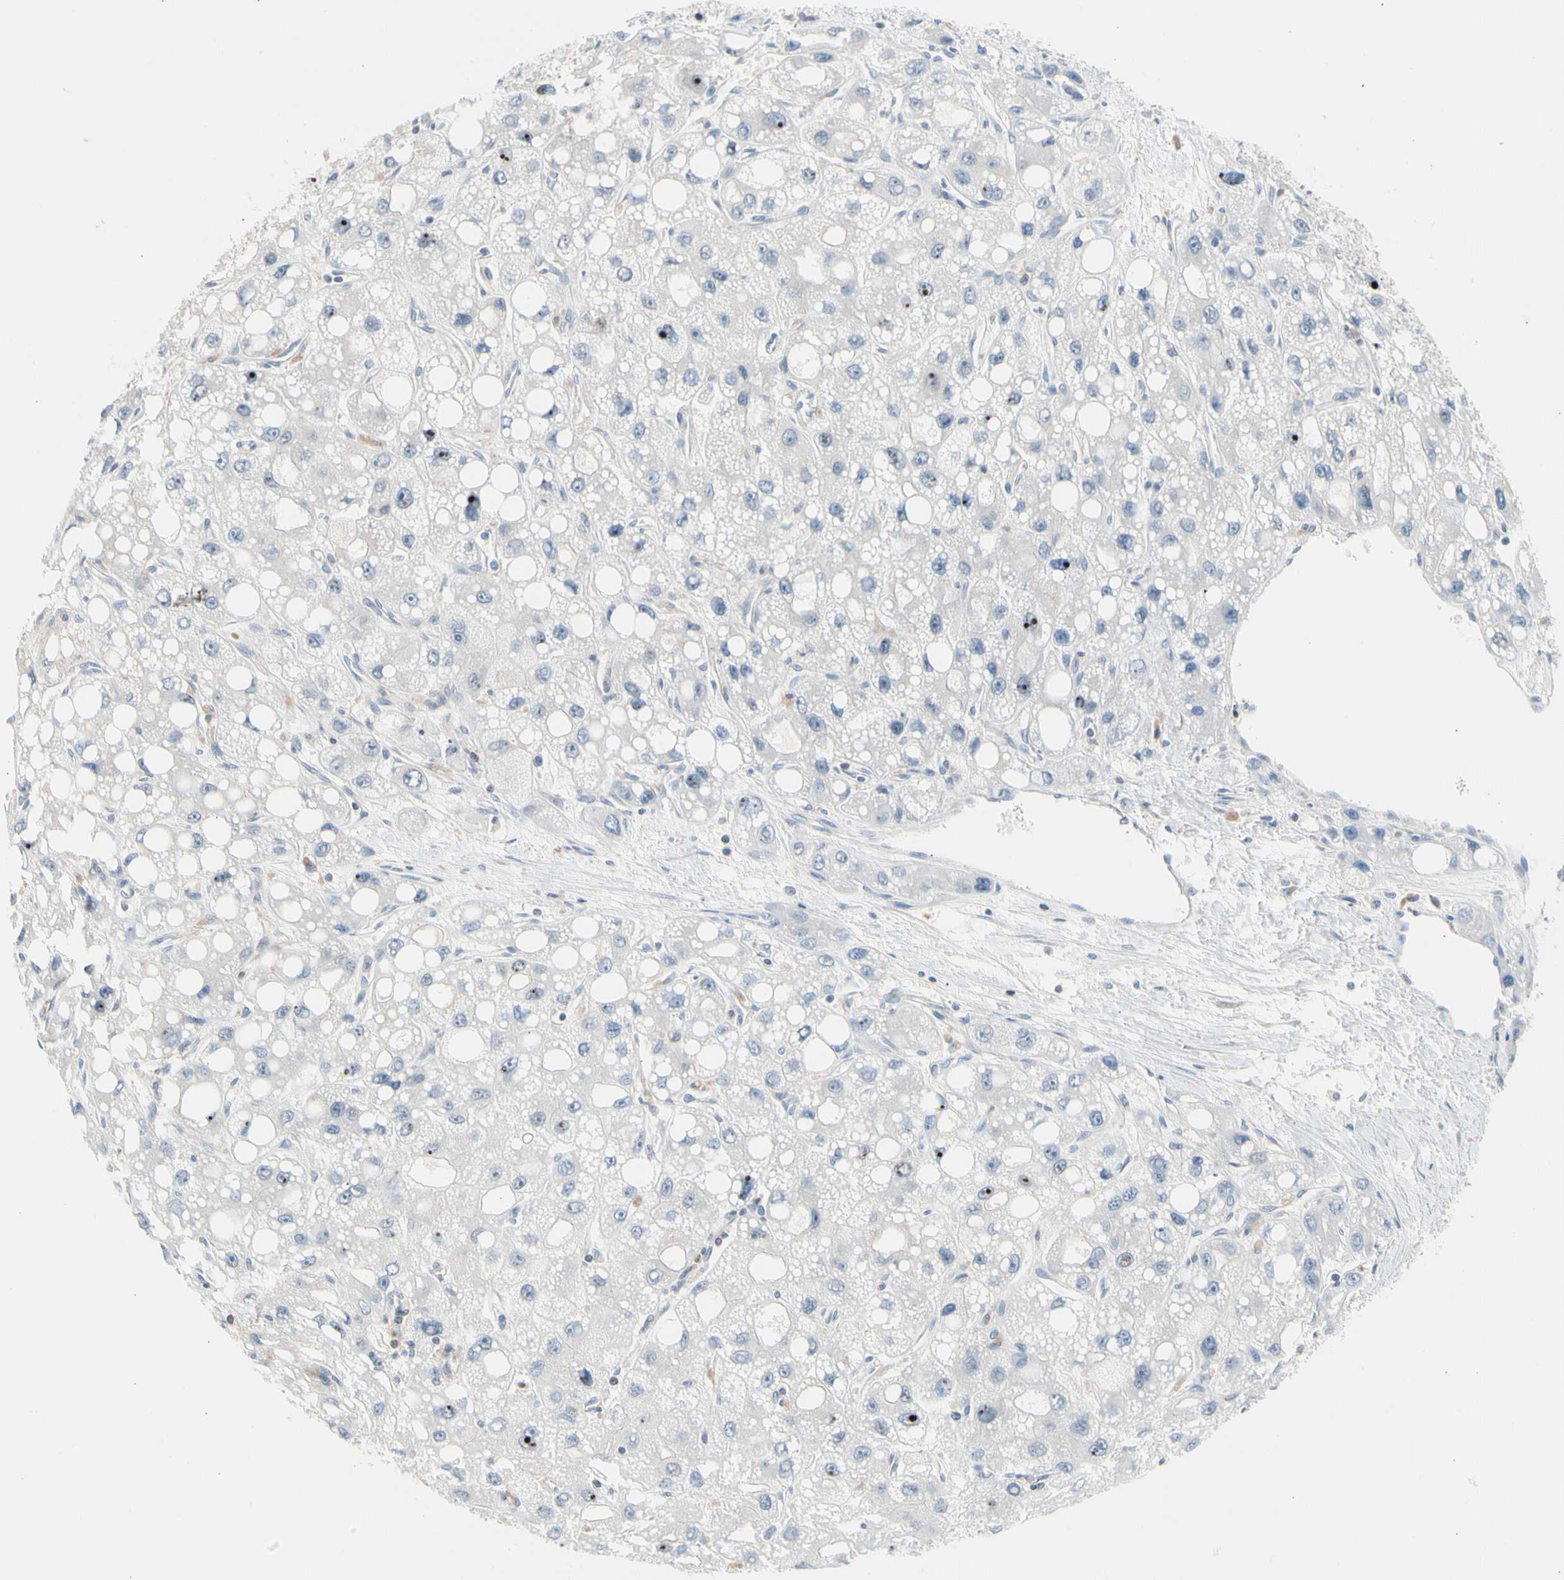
{"staining": {"intensity": "negative", "quantity": "none", "location": "none"}, "tissue": "liver cancer", "cell_type": "Tumor cells", "image_type": "cancer", "snomed": [{"axis": "morphology", "description": "Carcinoma, Hepatocellular, NOS"}, {"axis": "topography", "description": "Liver"}], "caption": "Tumor cells are negative for brown protein staining in liver cancer (hepatocellular carcinoma).", "gene": "MAP3K3", "patient": {"sex": "male", "age": 55}}